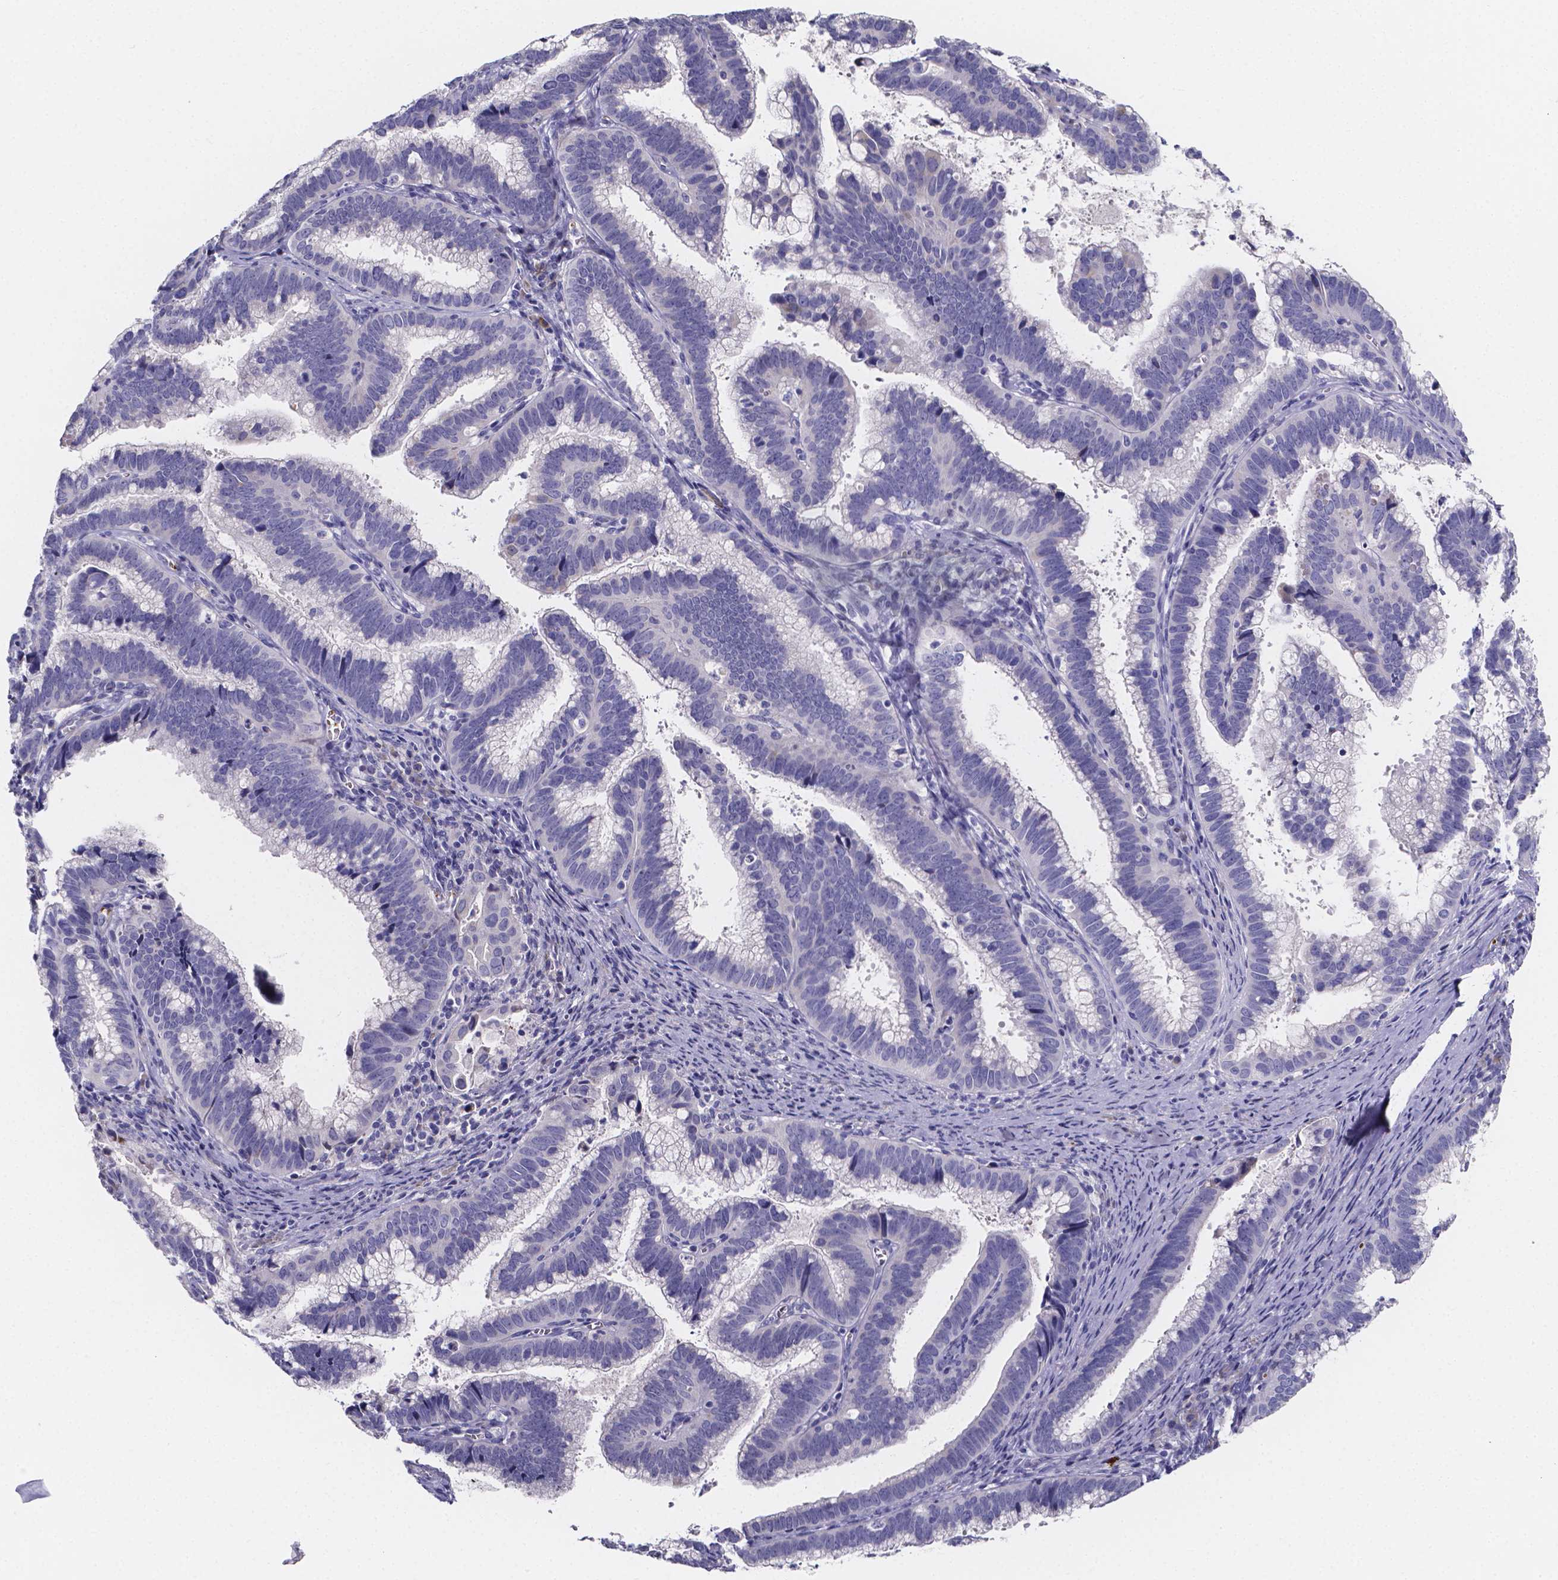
{"staining": {"intensity": "negative", "quantity": "none", "location": "none"}, "tissue": "cervical cancer", "cell_type": "Tumor cells", "image_type": "cancer", "snomed": [{"axis": "morphology", "description": "Adenocarcinoma, NOS"}, {"axis": "topography", "description": "Cervix"}], "caption": "Human cervical cancer stained for a protein using IHC exhibits no positivity in tumor cells.", "gene": "GABRA3", "patient": {"sex": "female", "age": 61}}